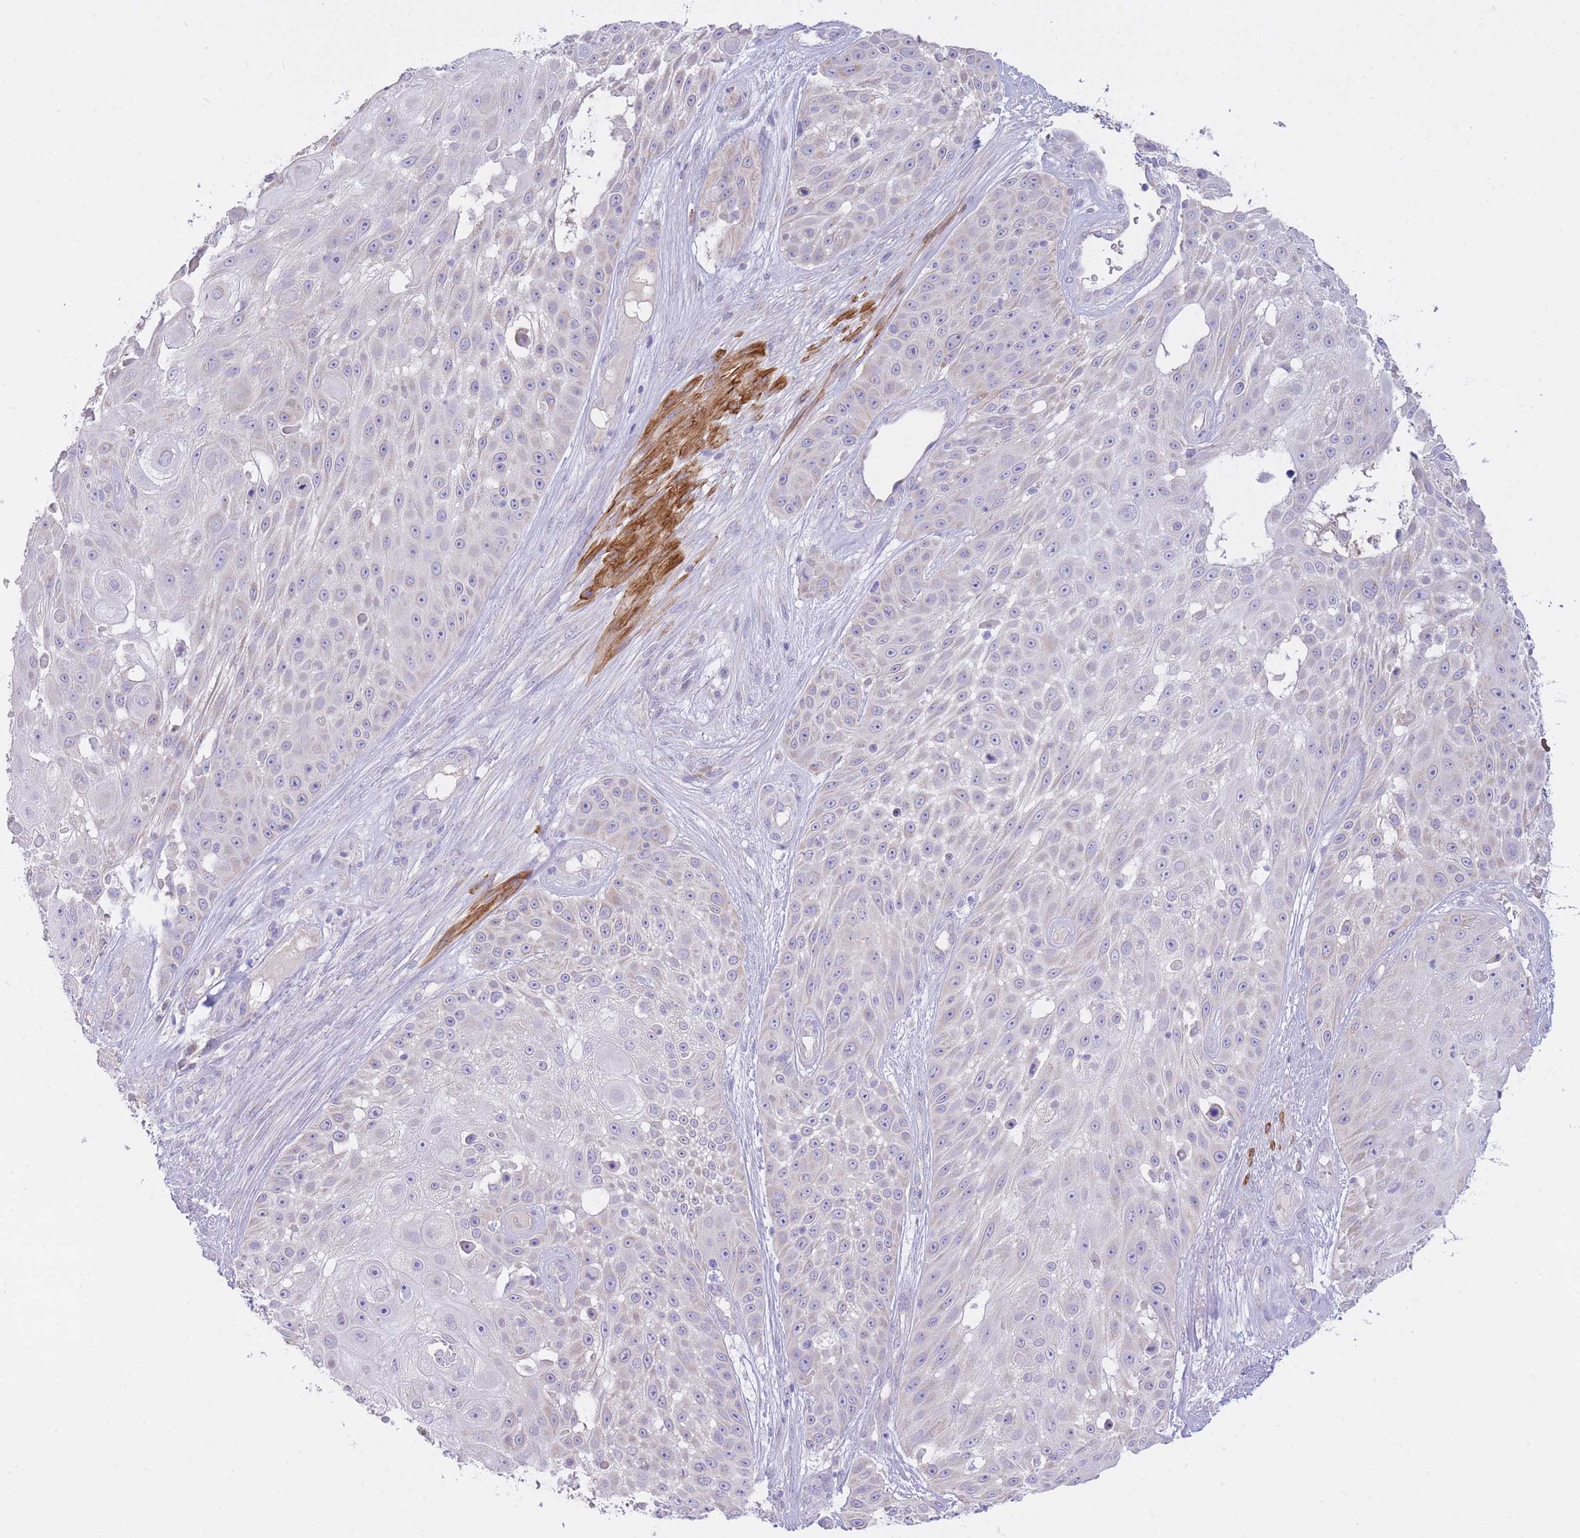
{"staining": {"intensity": "negative", "quantity": "none", "location": "none"}, "tissue": "skin cancer", "cell_type": "Tumor cells", "image_type": "cancer", "snomed": [{"axis": "morphology", "description": "Squamous cell carcinoma, NOS"}, {"axis": "topography", "description": "Skin"}], "caption": "Tumor cells show no significant expression in skin cancer (squamous cell carcinoma).", "gene": "PGM1", "patient": {"sex": "female", "age": 86}}